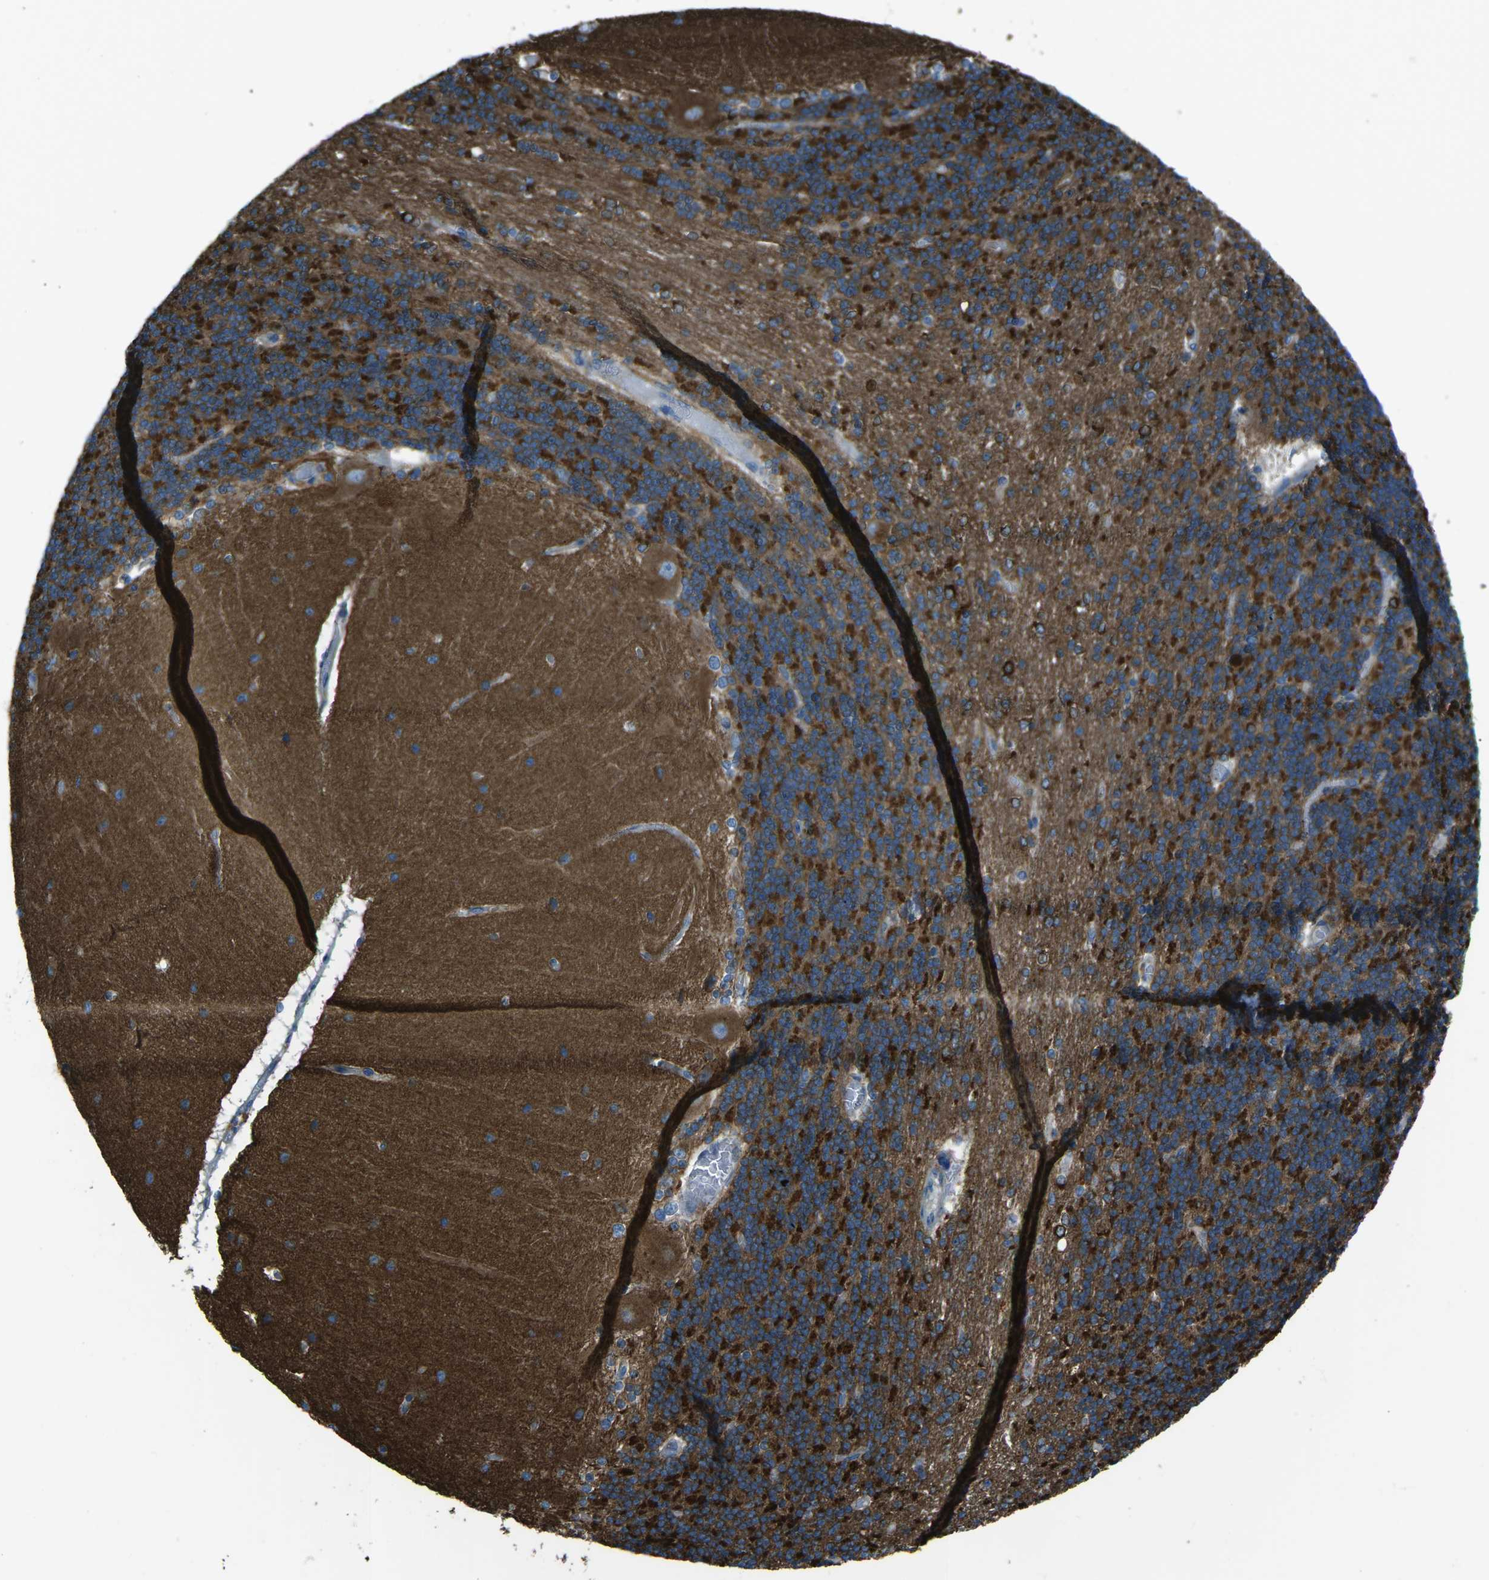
{"staining": {"intensity": "strong", "quantity": "25%-75%", "location": "cytoplasmic/membranous"}, "tissue": "cerebellum", "cell_type": "Cells in granular layer", "image_type": "normal", "snomed": [{"axis": "morphology", "description": "Normal tissue, NOS"}, {"axis": "topography", "description": "Cerebellum"}], "caption": "Brown immunohistochemical staining in unremarkable human cerebellum exhibits strong cytoplasmic/membranous positivity in about 25%-75% of cells in granular layer.", "gene": "CDK17", "patient": {"sex": "female", "age": 54}}